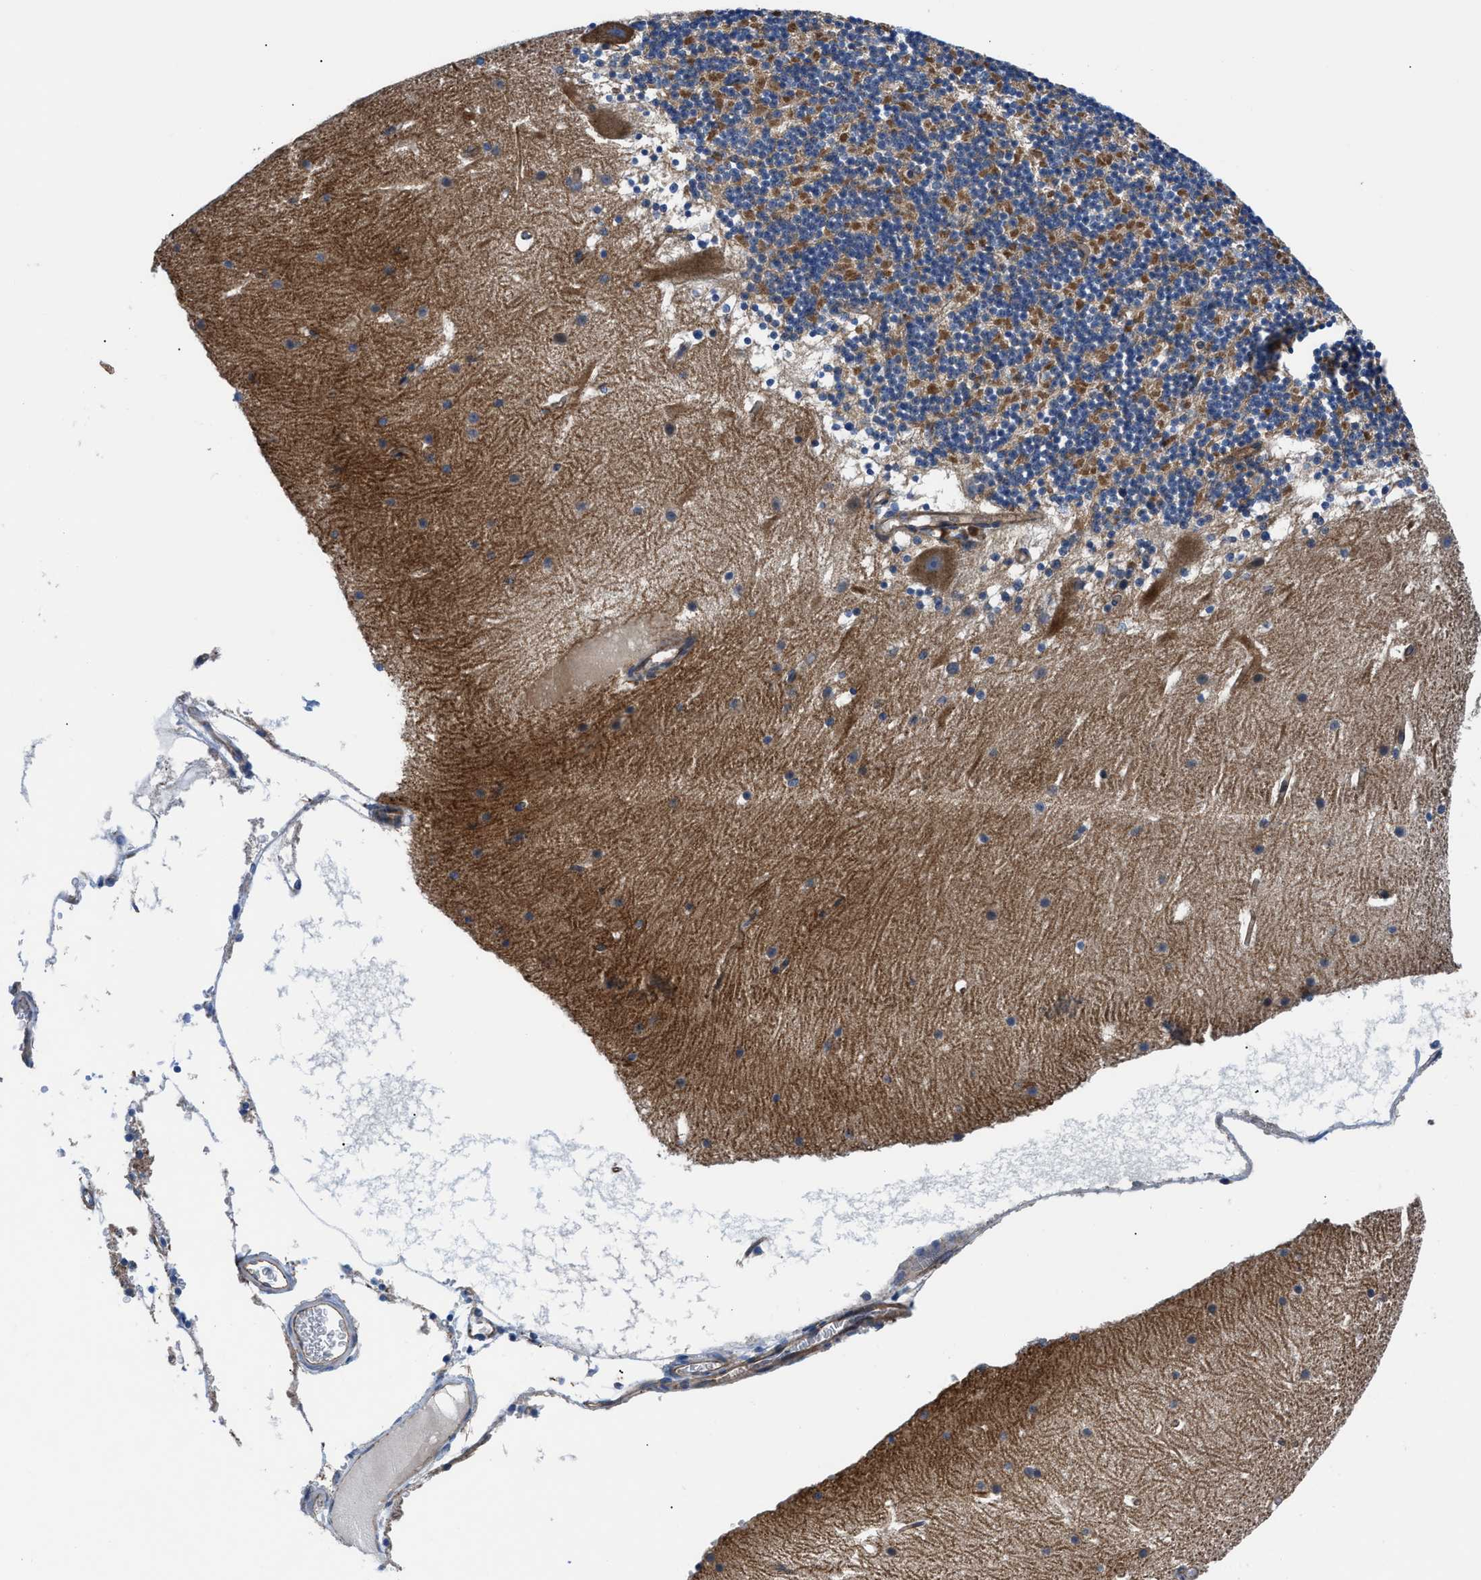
{"staining": {"intensity": "strong", "quantity": "25%-75%", "location": "cytoplasmic/membranous"}, "tissue": "cerebellum", "cell_type": "Cells in granular layer", "image_type": "normal", "snomed": [{"axis": "morphology", "description": "Normal tissue, NOS"}, {"axis": "topography", "description": "Cerebellum"}], "caption": "An image of human cerebellum stained for a protein exhibits strong cytoplasmic/membranous brown staining in cells in granular layer. (DAB IHC with brightfield microscopy, high magnification).", "gene": "TRIP4", "patient": {"sex": "male", "age": 45}}